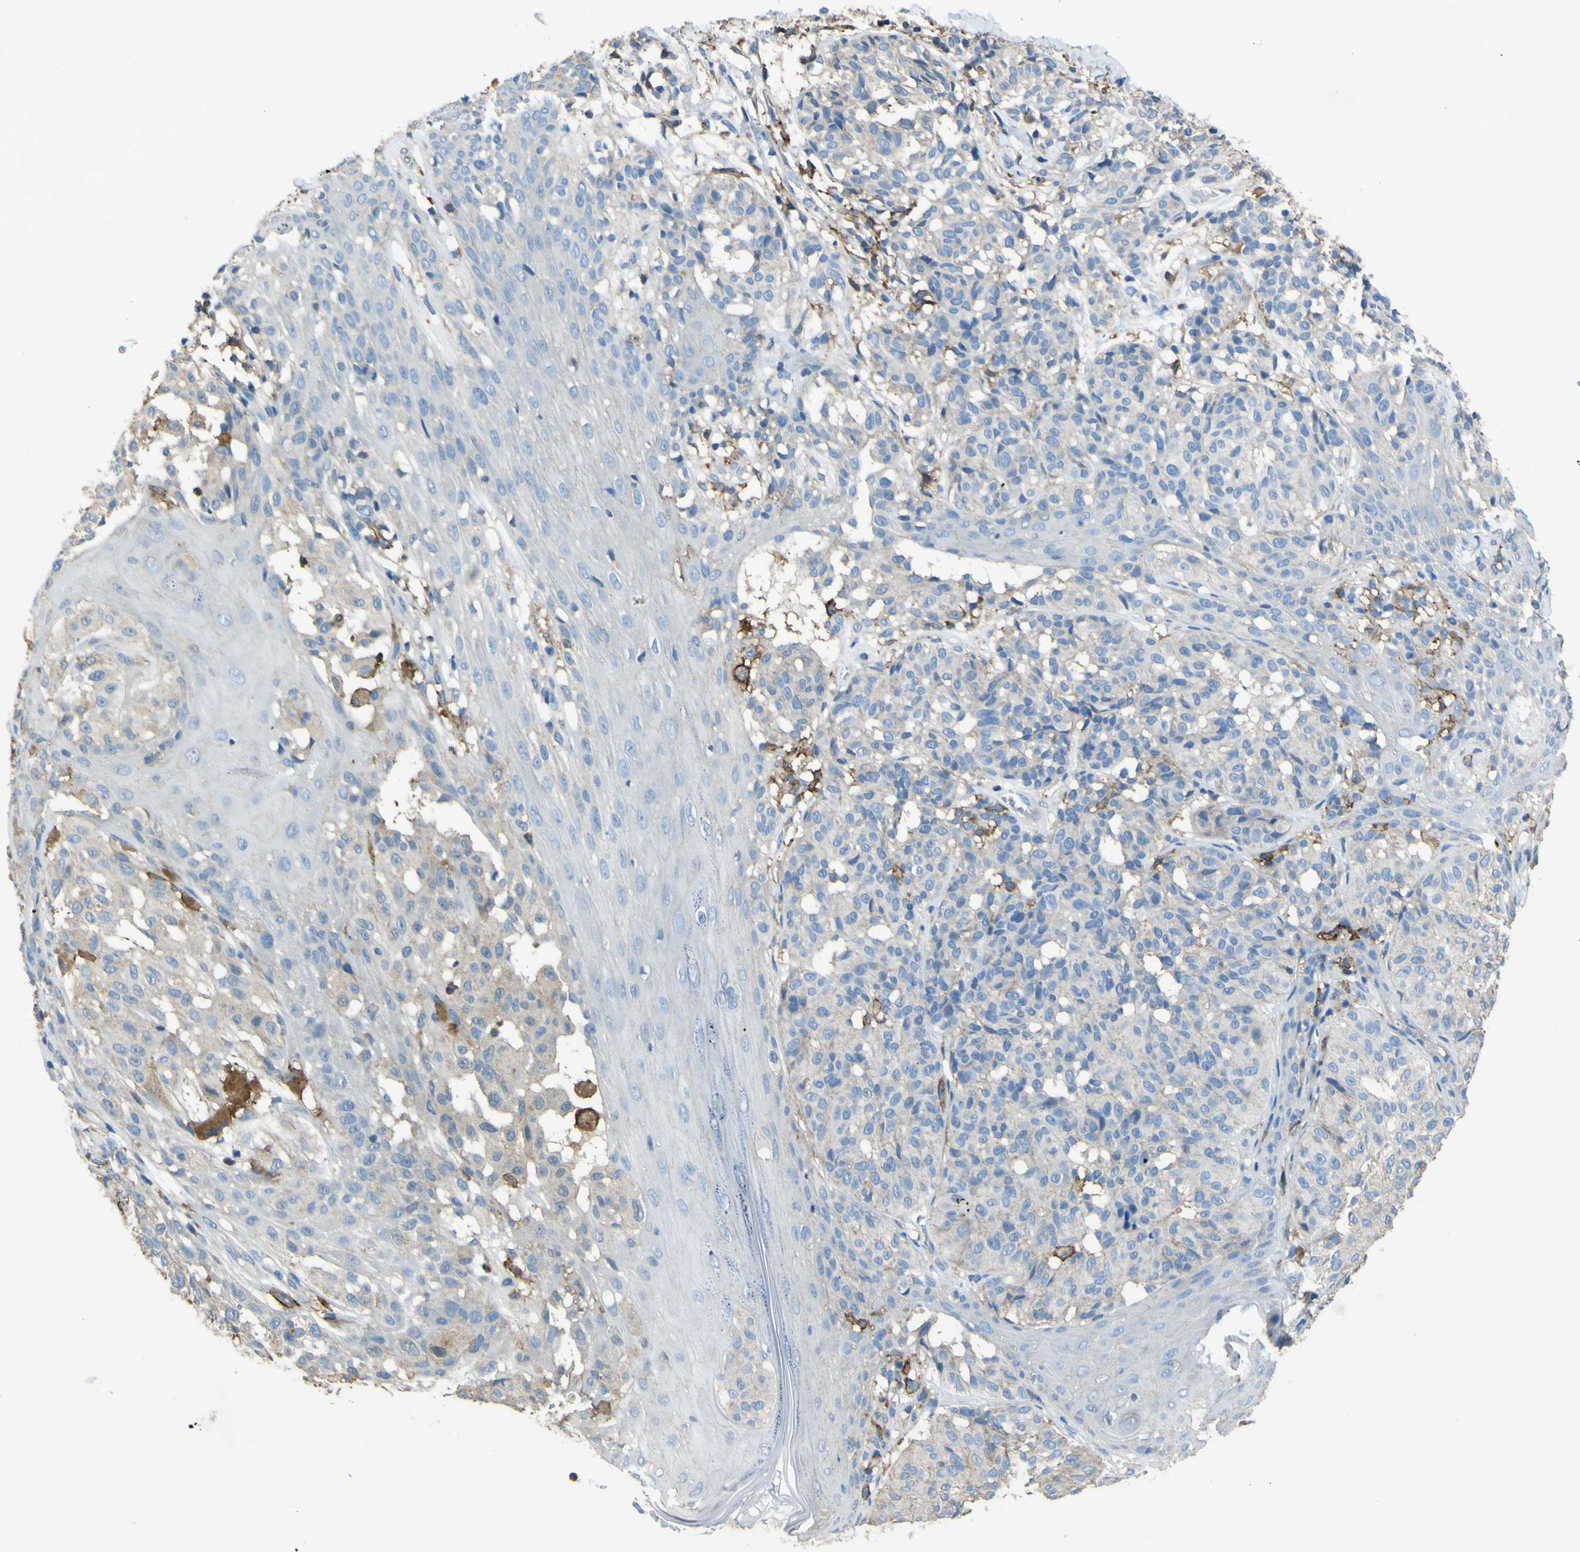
{"staining": {"intensity": "negative", "quantity": "none", "location": "none"}, "tissue": "melanoma", "cell_type": "Tumor cells", "image_type": "cancer", "snomed": [{"axis": "morphology", "description": "Malignant melanoma, NOS"}, {"axis": "topography", "description": "Skin"}], "caption": "Human melanoma stained for a protein using immunohistochemistry reveals no expression in tumor cells.", "gene": "LAIR1", "patient": {"sex": "female", "age": 46}}